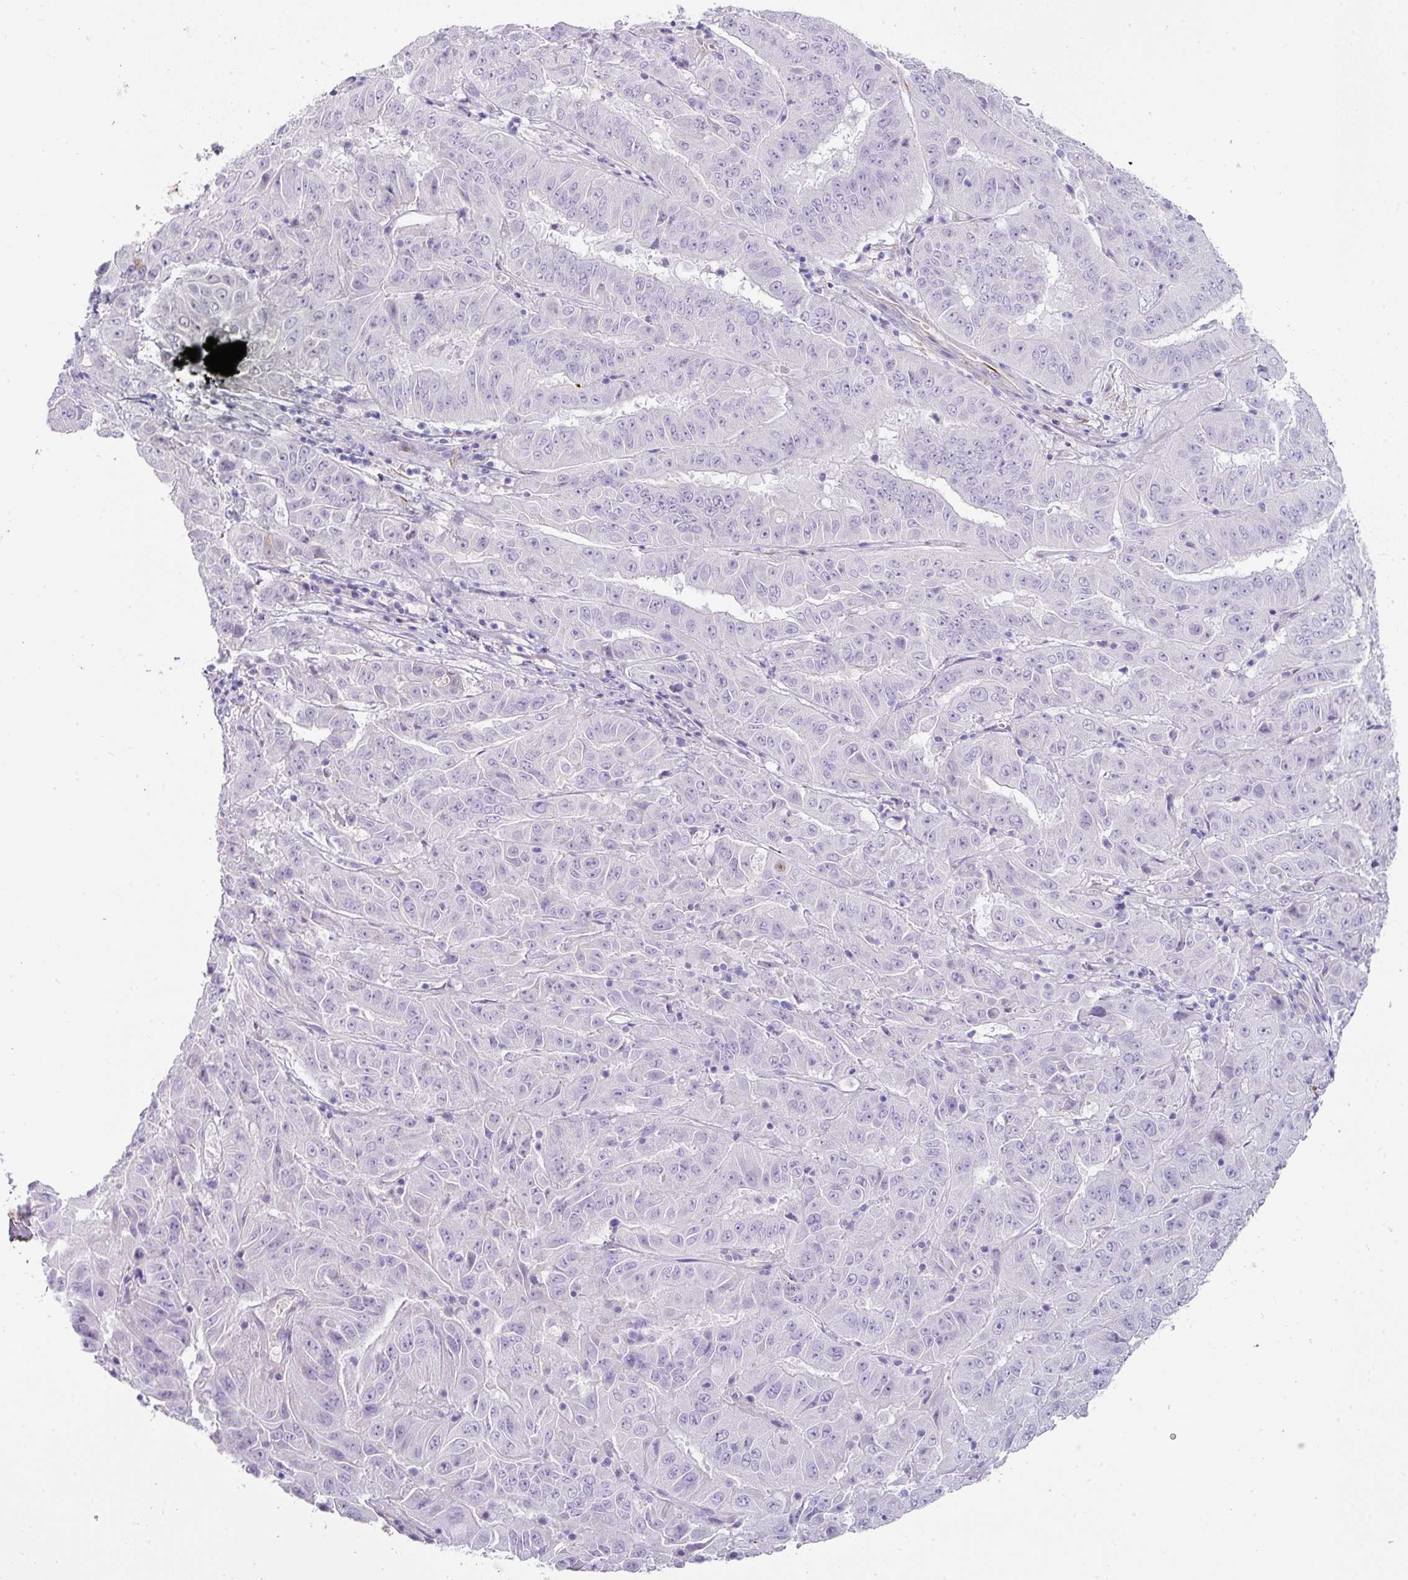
{"staining": {"intensity": "negative", "quantity": "none", "location": "none"}, "tissue": "pancreatic cancer", "cell_type": "Tumor cells", "image_type": "cancer", "snomed": [{"axis": "morphology", "description": "Adenocarcinoma, NOS"}, {"axis": "topography", "description": "Pancreas"}], "caption": "Photomicrograph shows no significant protein staining in tumor cells of pancreatic adenocarcinoma.", "gene": "OR52N1", "patient": {"sex": "male", "age": 63}}